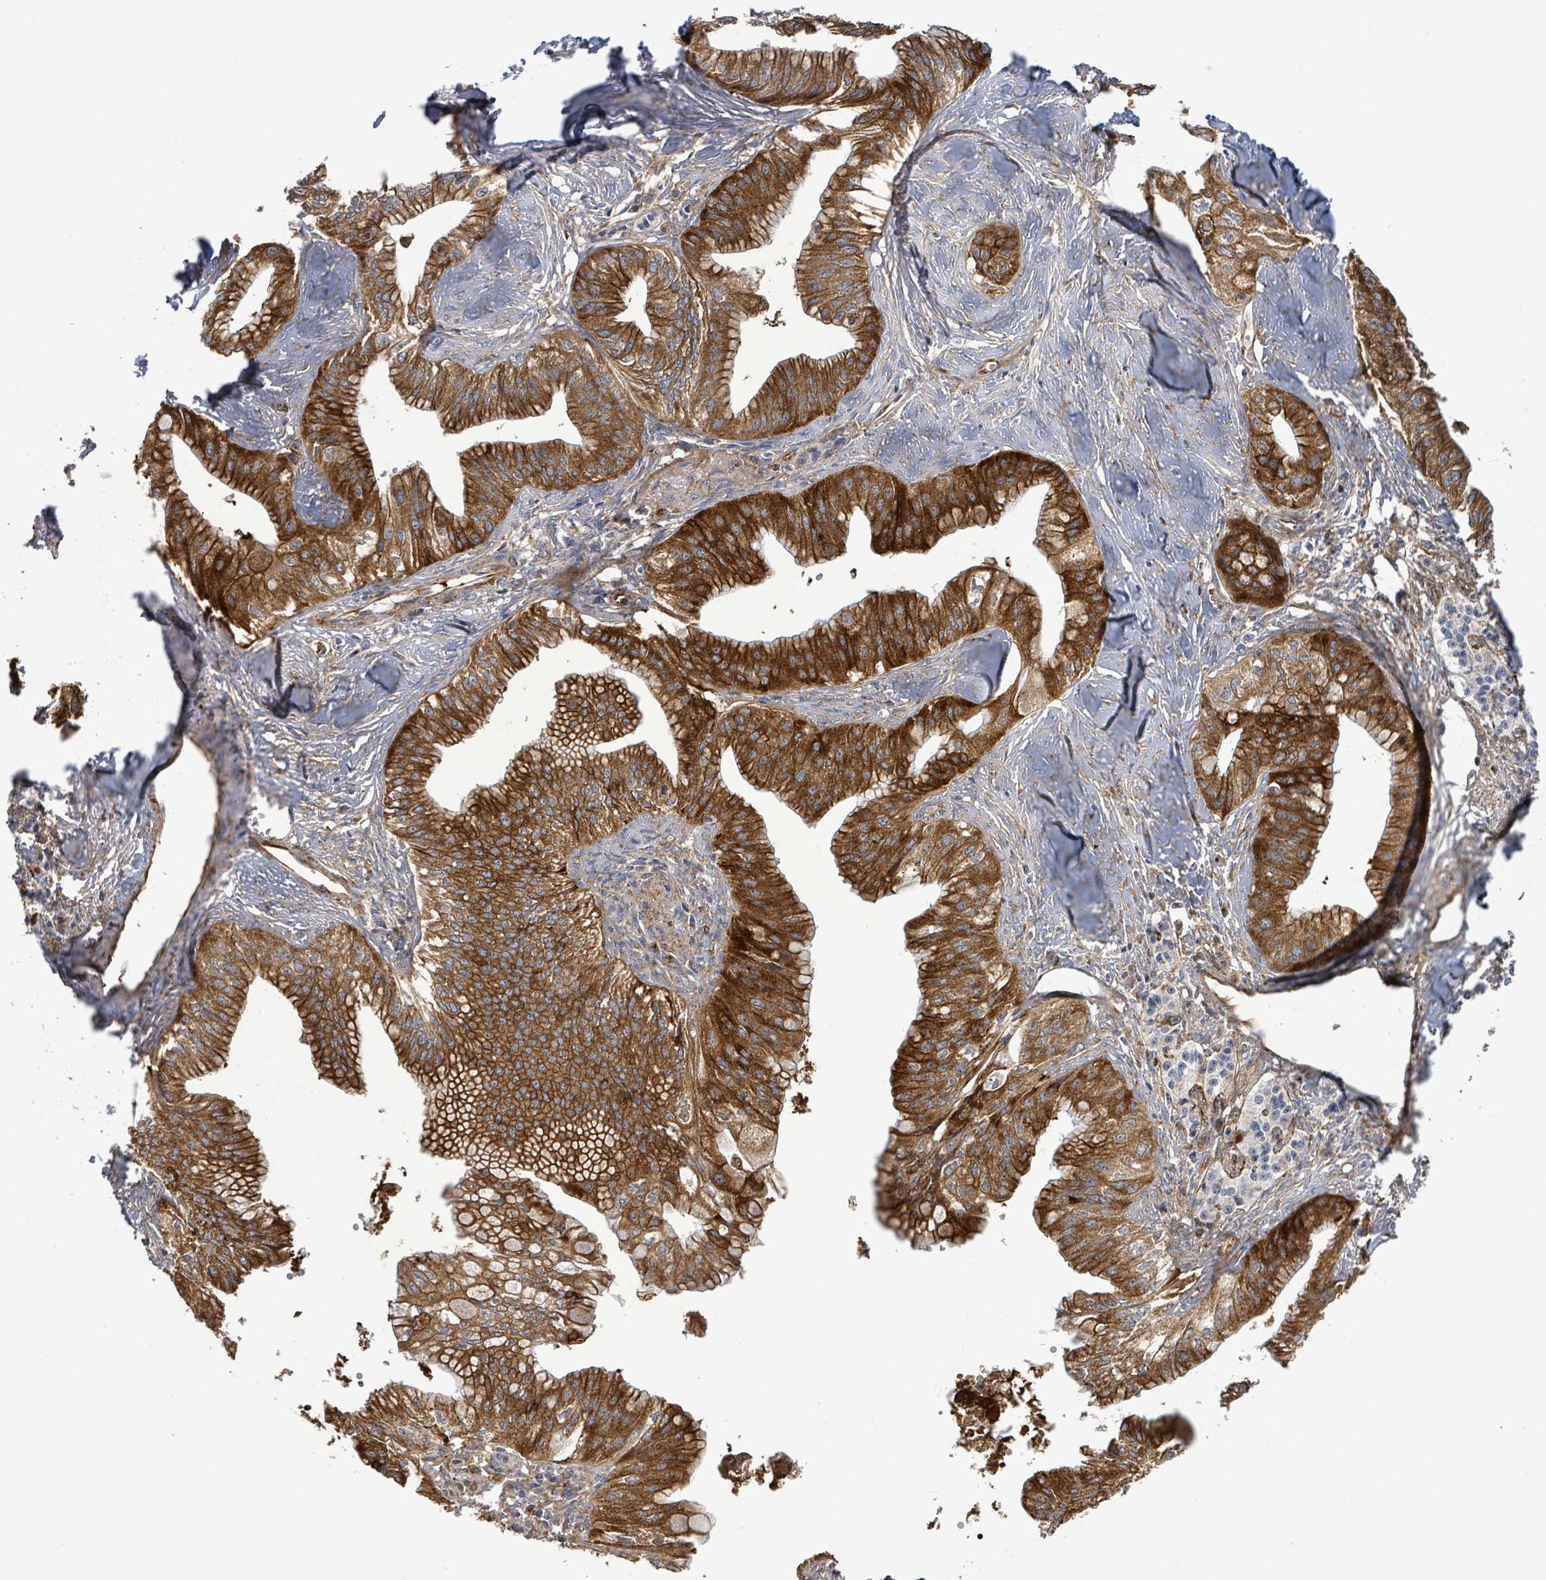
{"staining": {"intensity": "strong", "quantity": ">75%", "location": "cytoplasmic/membranous"}, "tissue": "pancreatic cancer", "cell_type": "Tumor cells", "image_type": "cancer", "snomed": [{"axis": "morphology", "description": "Adenocarcinoma, NOS"}, {"axis": "topography", "description": "Pancreas"}], "caption": "DAB immunohistochemical staining of pancreatic cancer (adenocarcinoma) demonstrates strong cytoplasmic/membranous protein positivity in approximately >75% of tumor cells.", "gene": "EGFL7", "patient": {"sex": "male", "age": 71}}